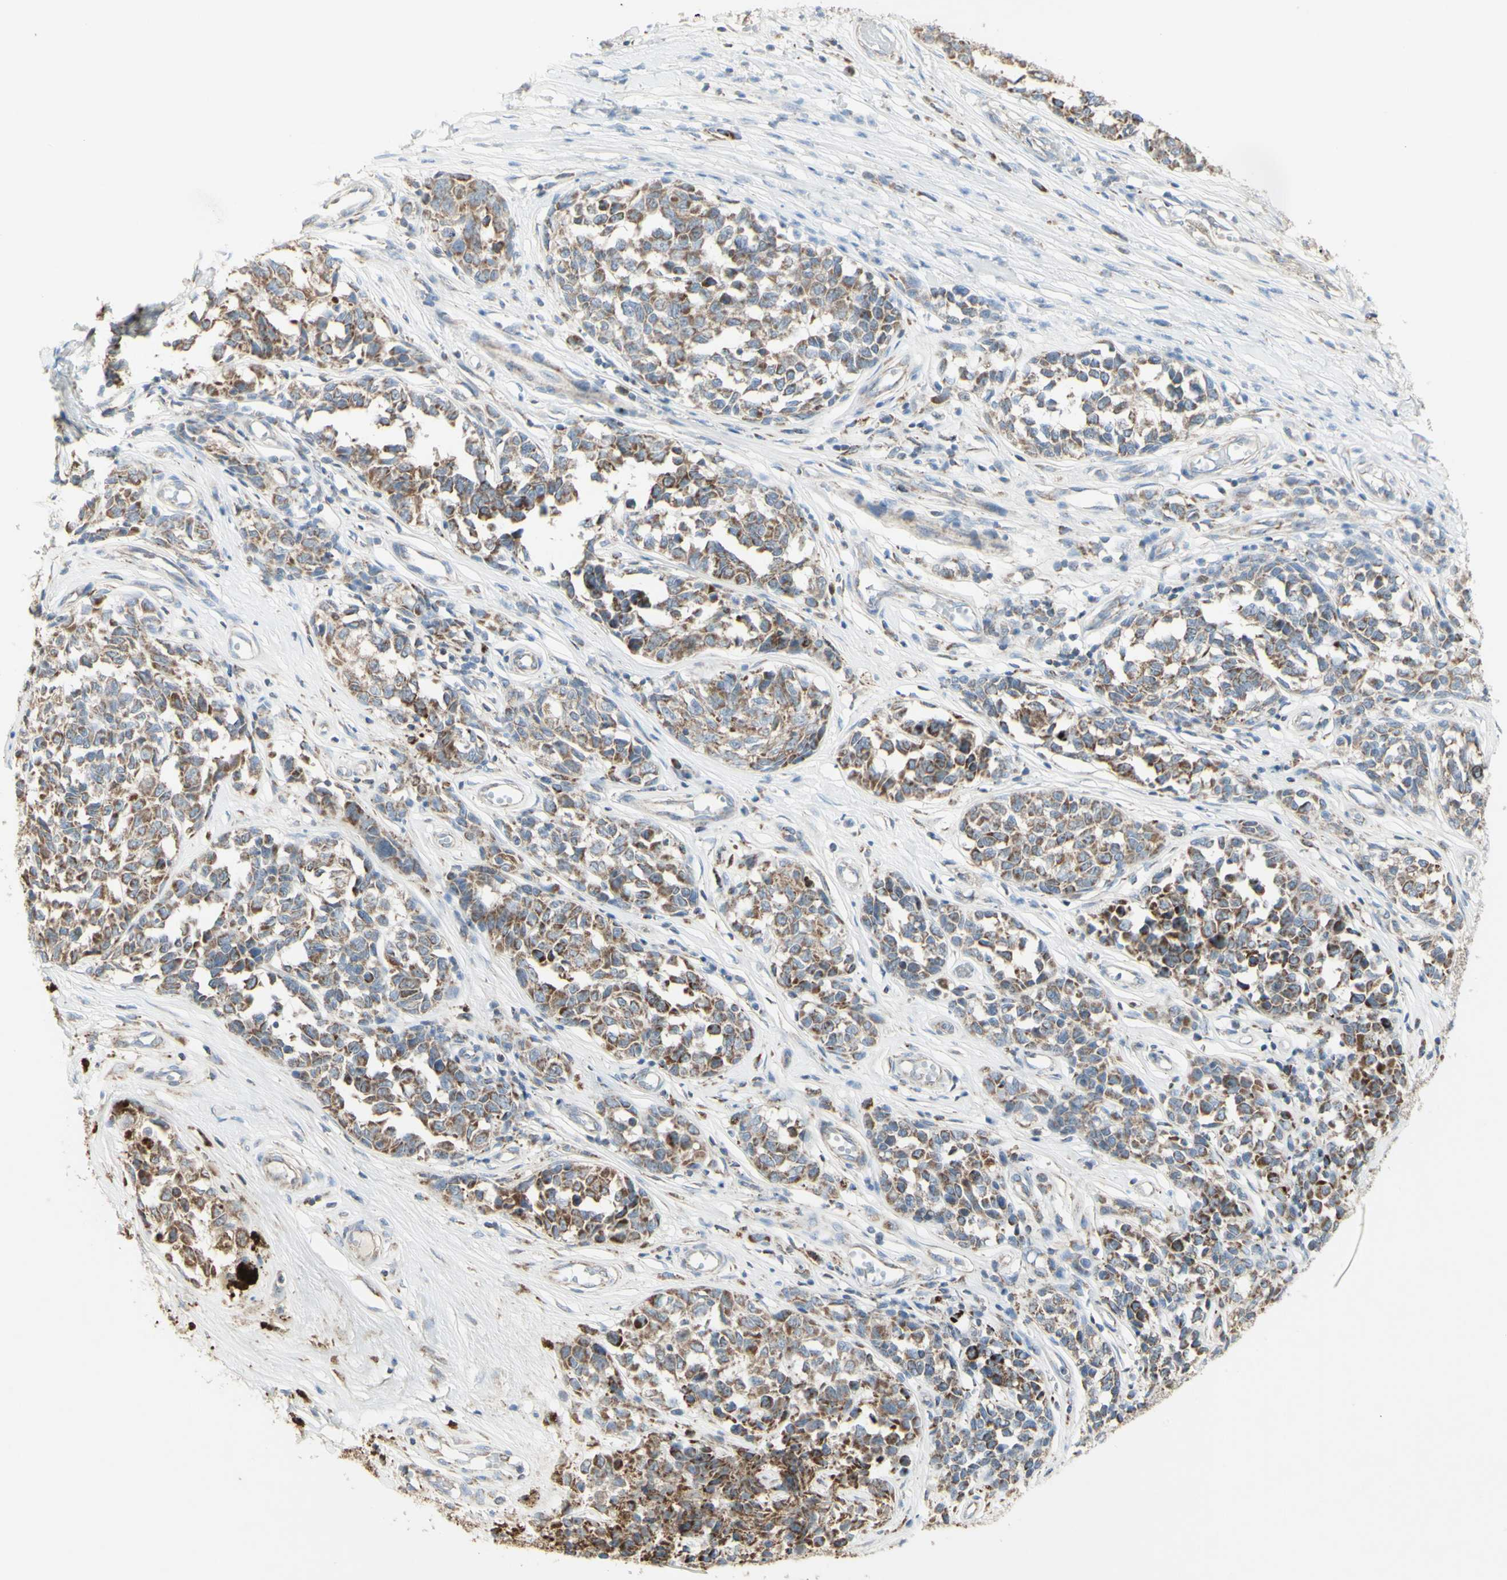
{"staining": {"intensity": "moderate", "quantity": "25%-75%", "location": "cytoplasmic/membranous"}, "tissue": "melanoma", "cell_type": "Tumor cells", "image_type": "cancer", "snomed": [{"axis": "morphology", "description": "Malignant melanoma, NOS"}, {"axis": "topography", "description": "Skin"}], "caption": "Tumor cells demonstrate medium levels of moderate cytoplasmic/membranous staining in approximately 25%-75% of cells in malignant melanoma.", "gene": "CNTNAP1", "patient": {"sex": "female", "age": 64}}